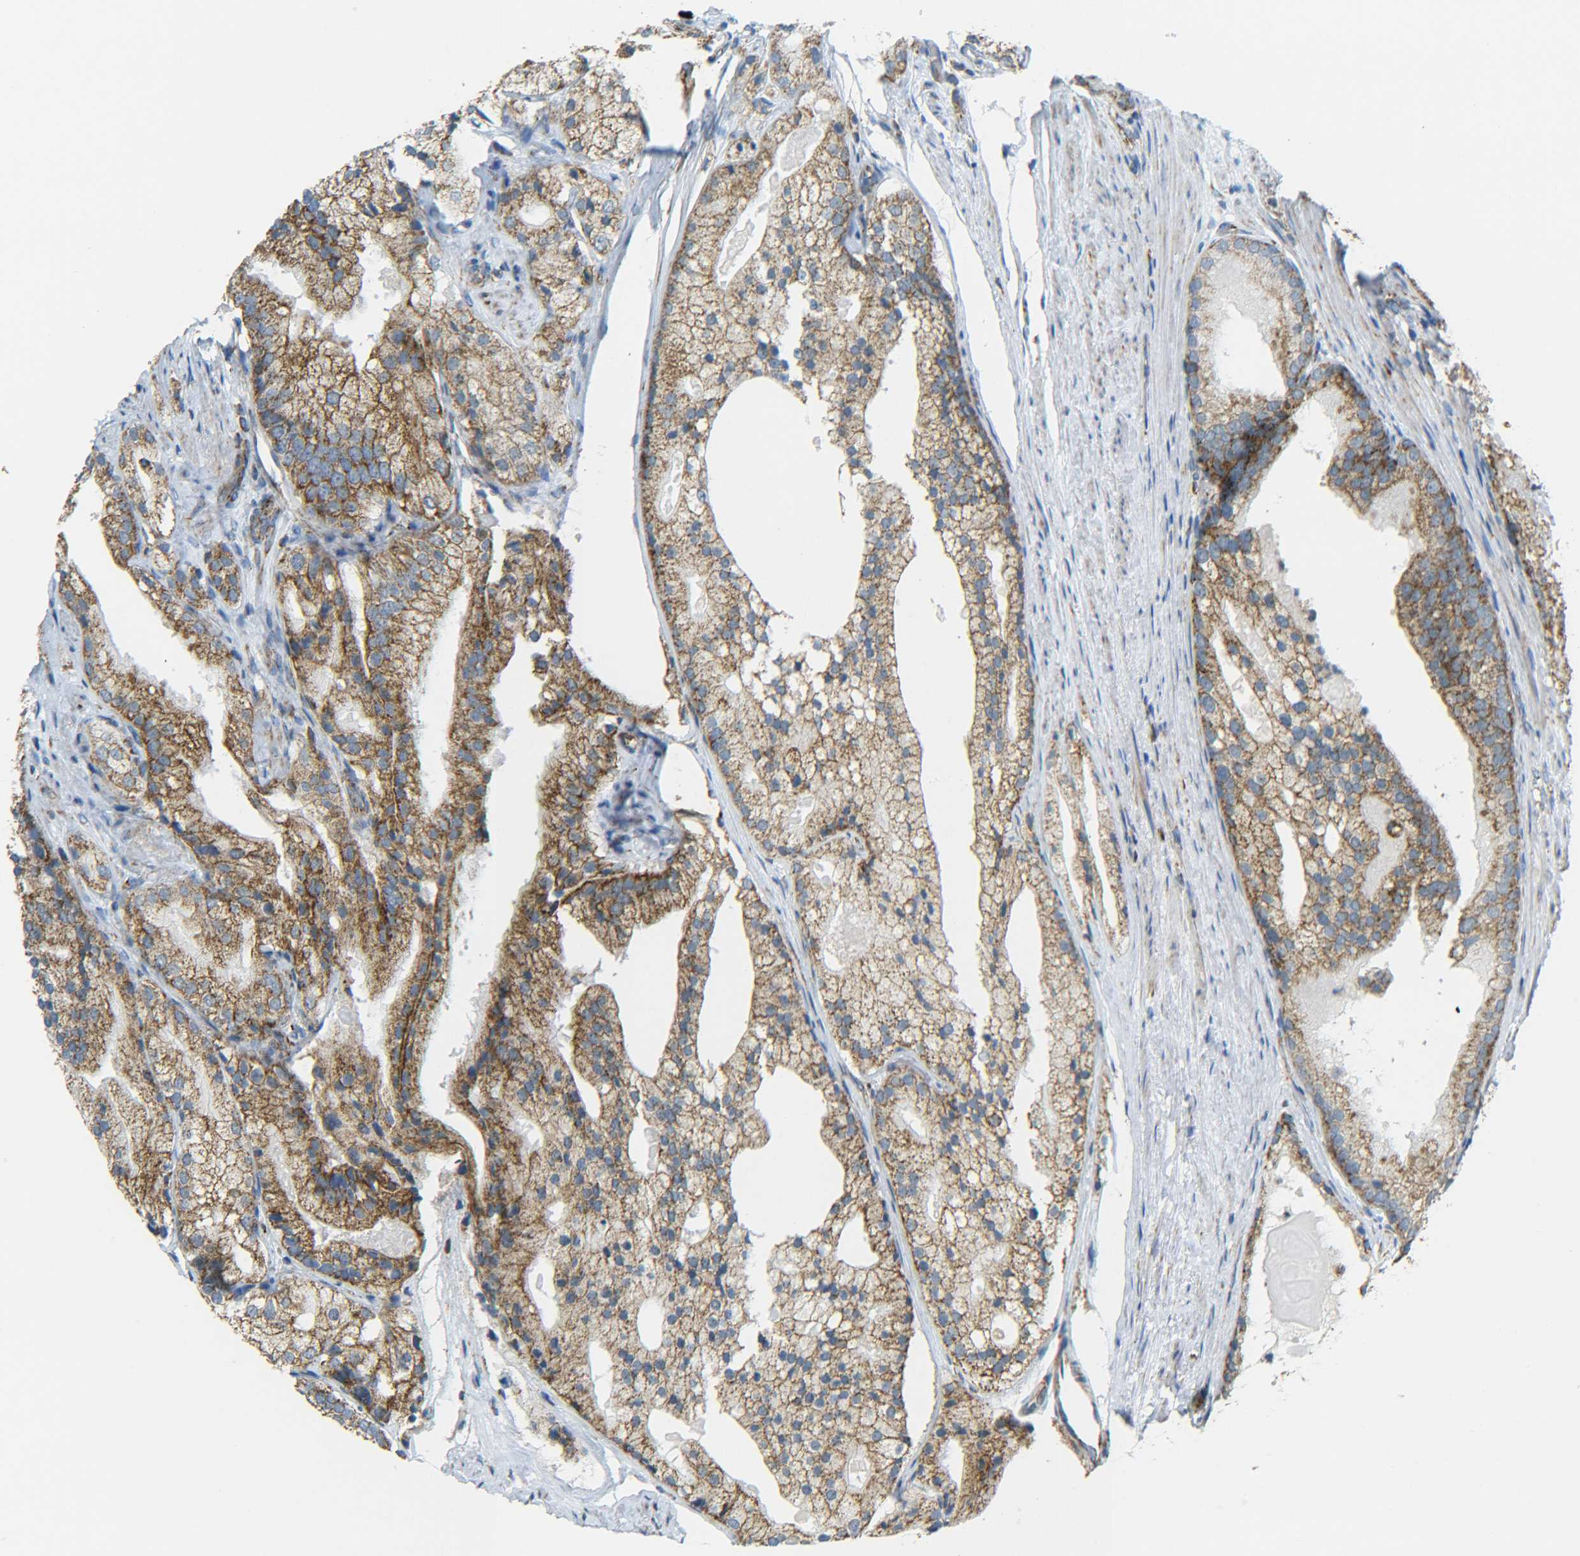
{"staining": {"intensity": "moderate", "quantity": ">75%", "location": "cytoplasmic/membranous"}, "tissue": "prostate cancer", "cell_type": "Tumor cells", "image_type": "cancer", "snomed": [{"axis": "morphology", "description": "Adenocarcinoma, Low grade"}, {"axis": "topography", "description": "Prostate"}], "caption": "The histopathology image displays immunohistochemical staining of prostate cancer (low-grade adenocarcinoma). There is moderate cytoplasmic/membranous expression is appreciated in about >75% of tumor cells.", "gene": "CYB5R1", "patient": {"sex": "male", "age": 69}}